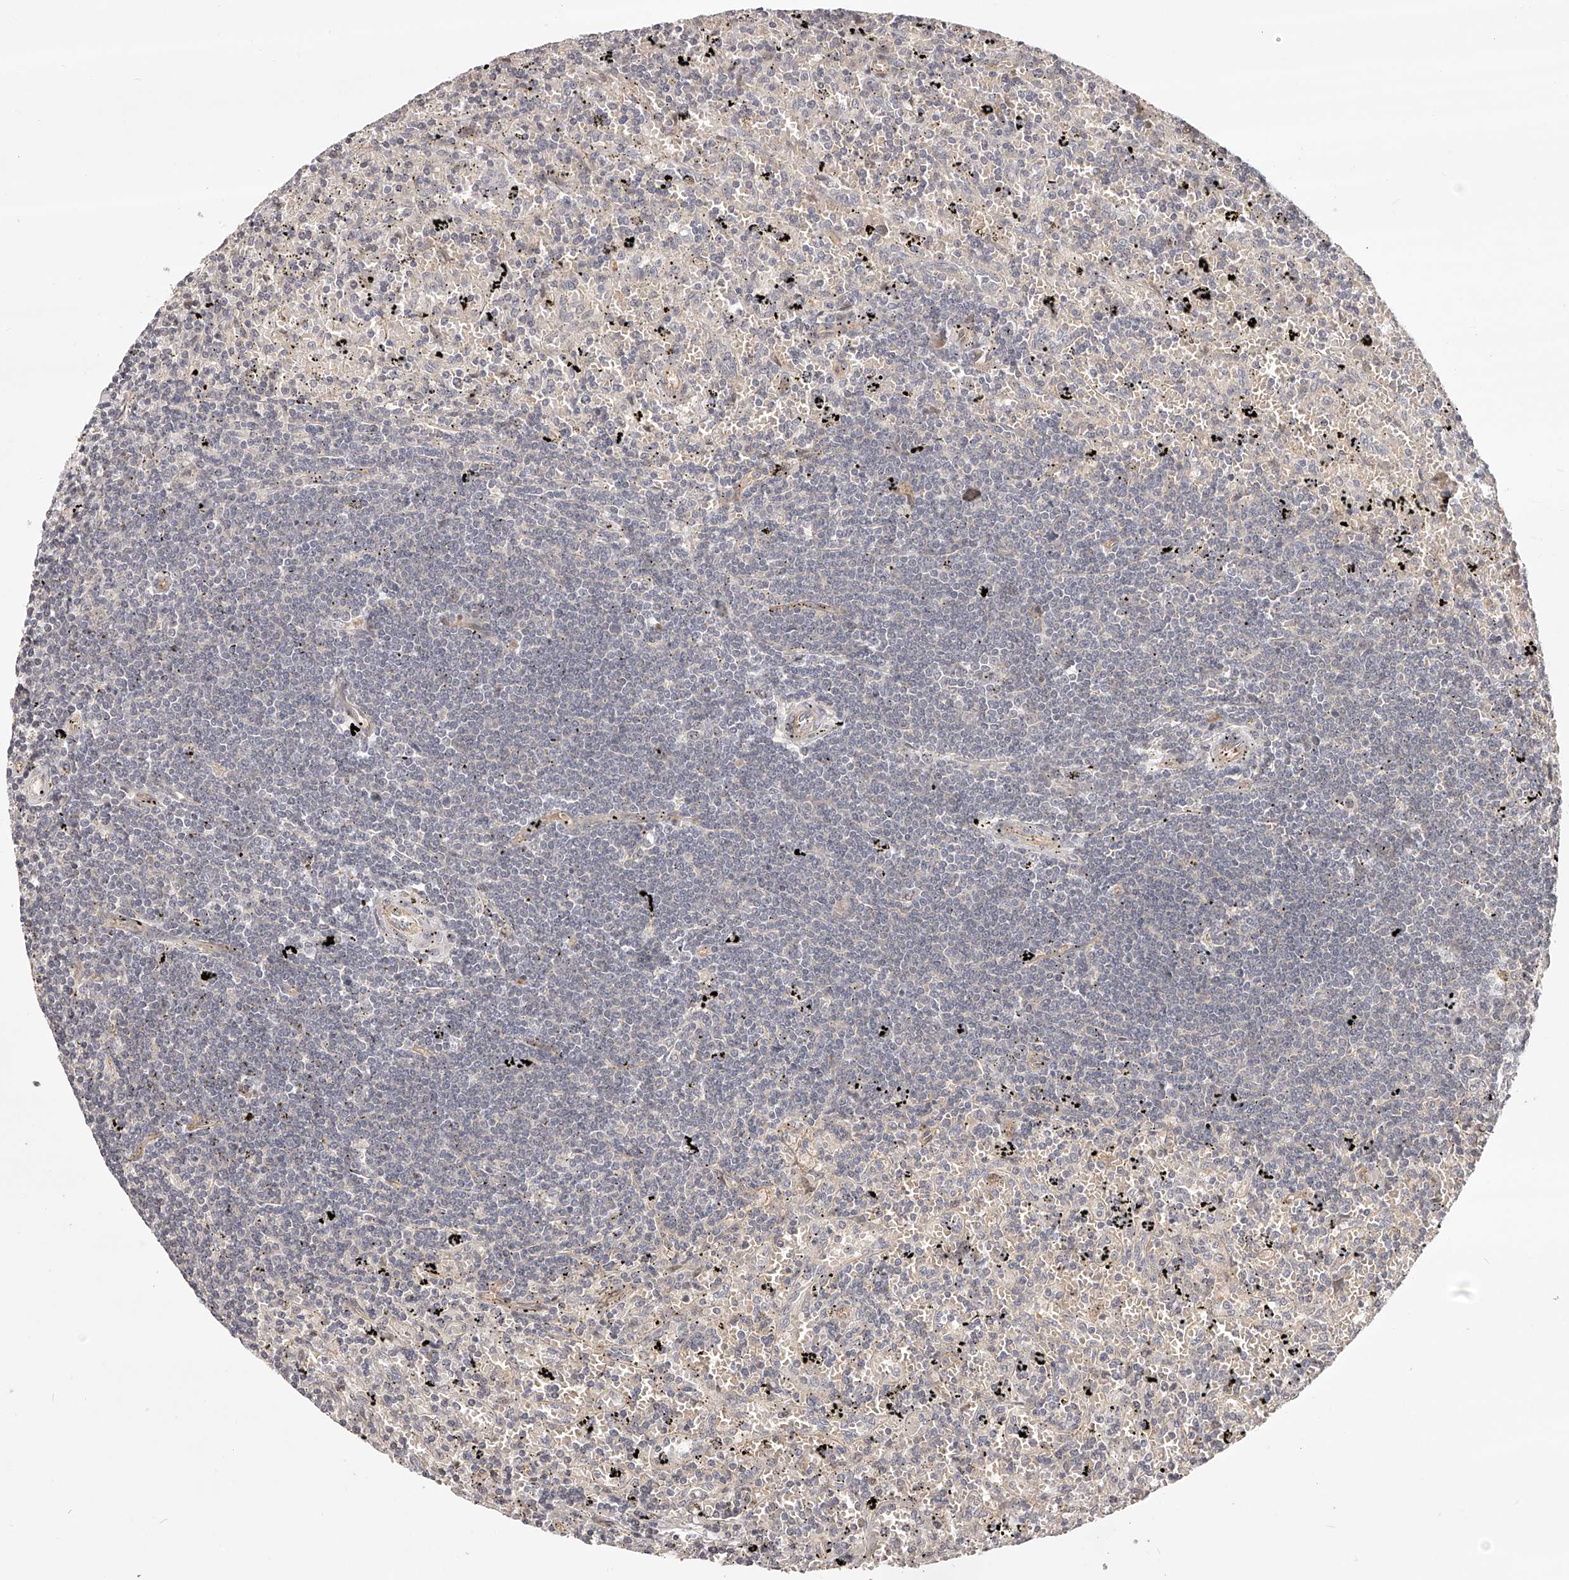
{"staining": {"intensity": "negative", "quantity": "none", "location": "none"}, "tissue": "lymphoma", "cell_type": "Tumor cells", "image_type": "cancer", "snomed": [{"axis": "morphology", "description": "Malignant lymphoma, non-Hodgkin's type, Low grade"}, {"axis": "topography", "description": "Spleen"}], "caption": "DAB (3,3'-diaminobenzidine) immunohistochemical staining of human lymphoma exhibits no significant expression in tumor cells.", "gene": "ZNF582", "patient": {"sex": "male", "age": 76}}